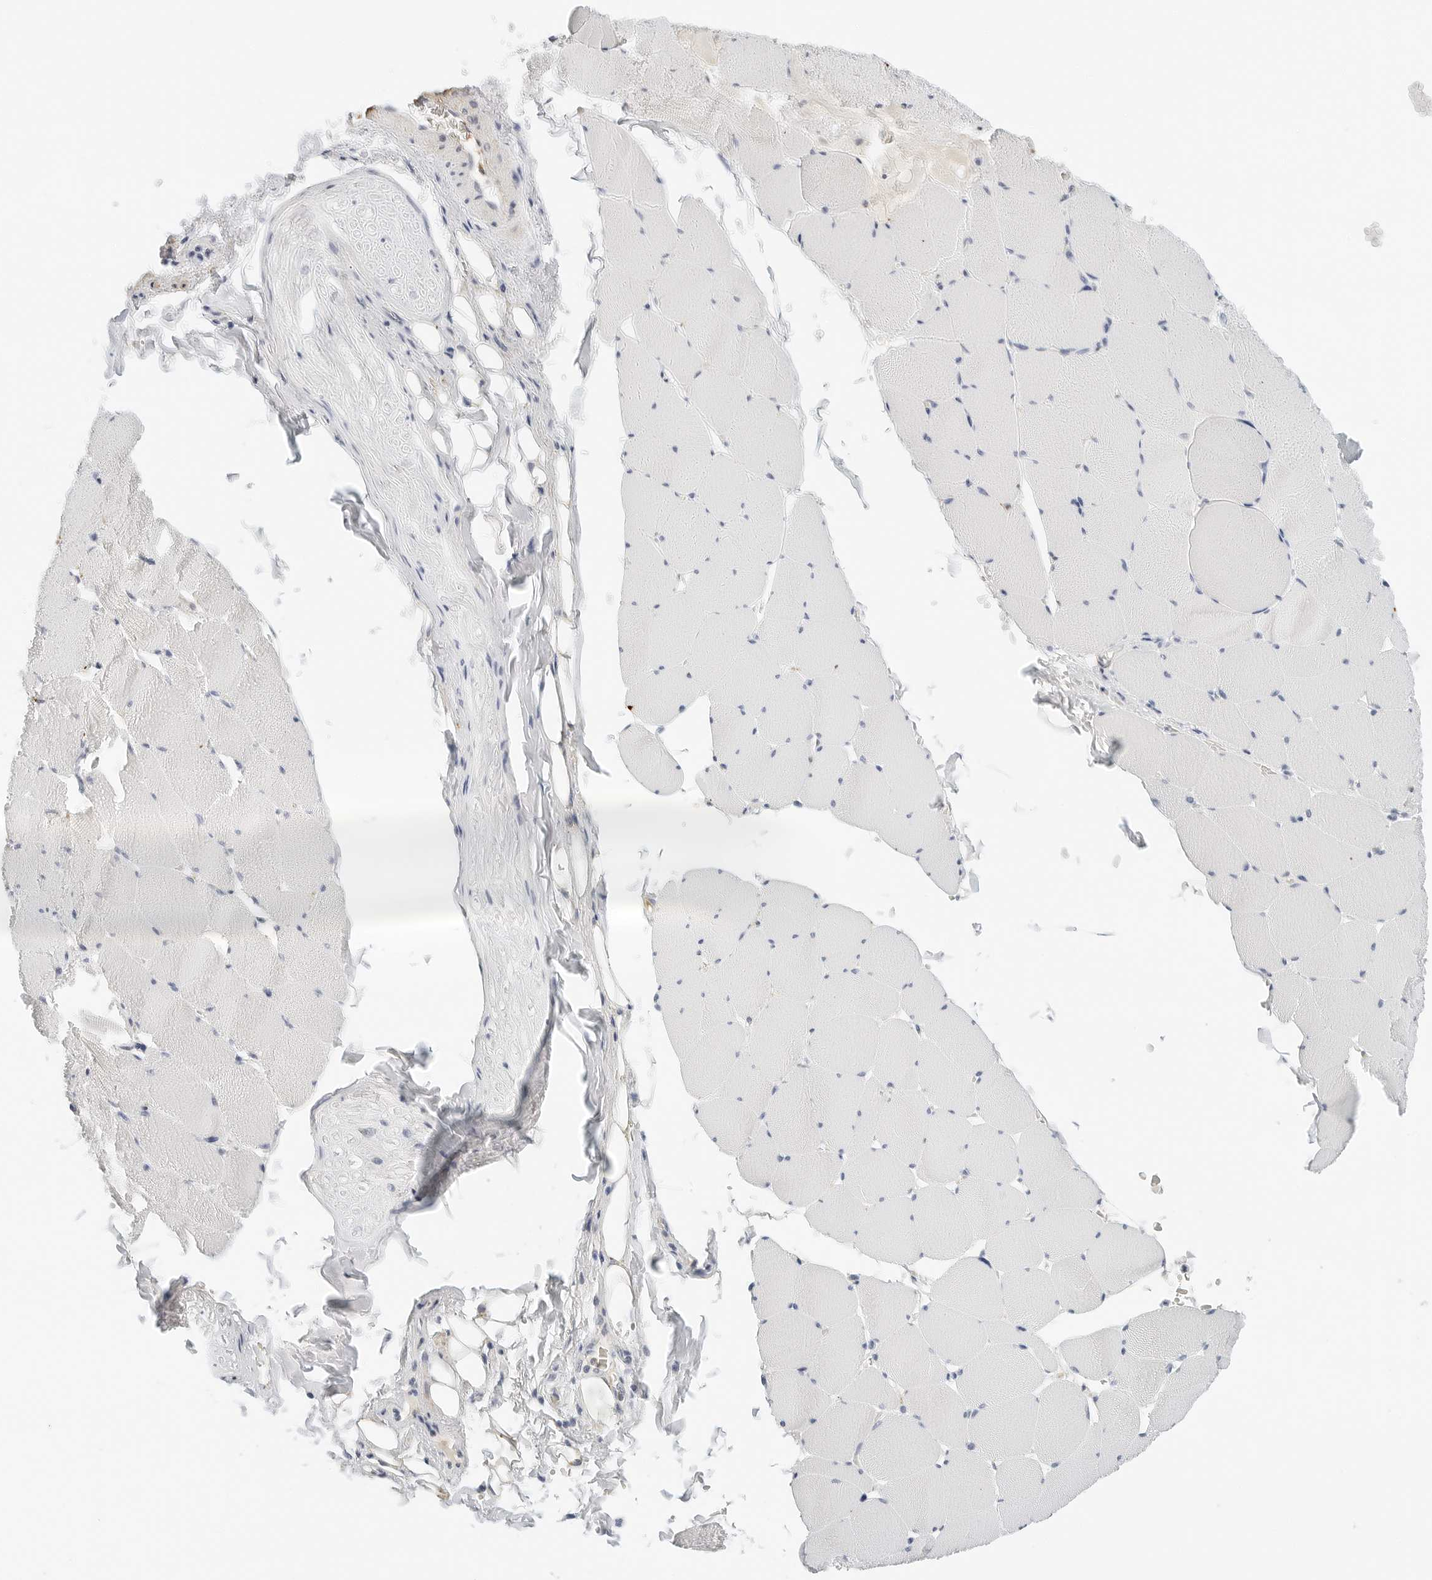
{"staining": {"intensity": "negative", "quantity": "none", "location": "none"}, "tissue": "skeletal muscle", "cell_type": "Myocytes", "image_type": "normal", "snomed": [{"axis": "morphology", "description": "Normal tissue, NOS"}, {"axis": "topography", "description": "Skeletal muscle"}], "caption": "DAB immunohistochemical staining of normal skeletal muscle demonstrates no significant positivity in myocytes.", "gene": "PKDCC", "patient": {"sex": "male", "age": 62}}